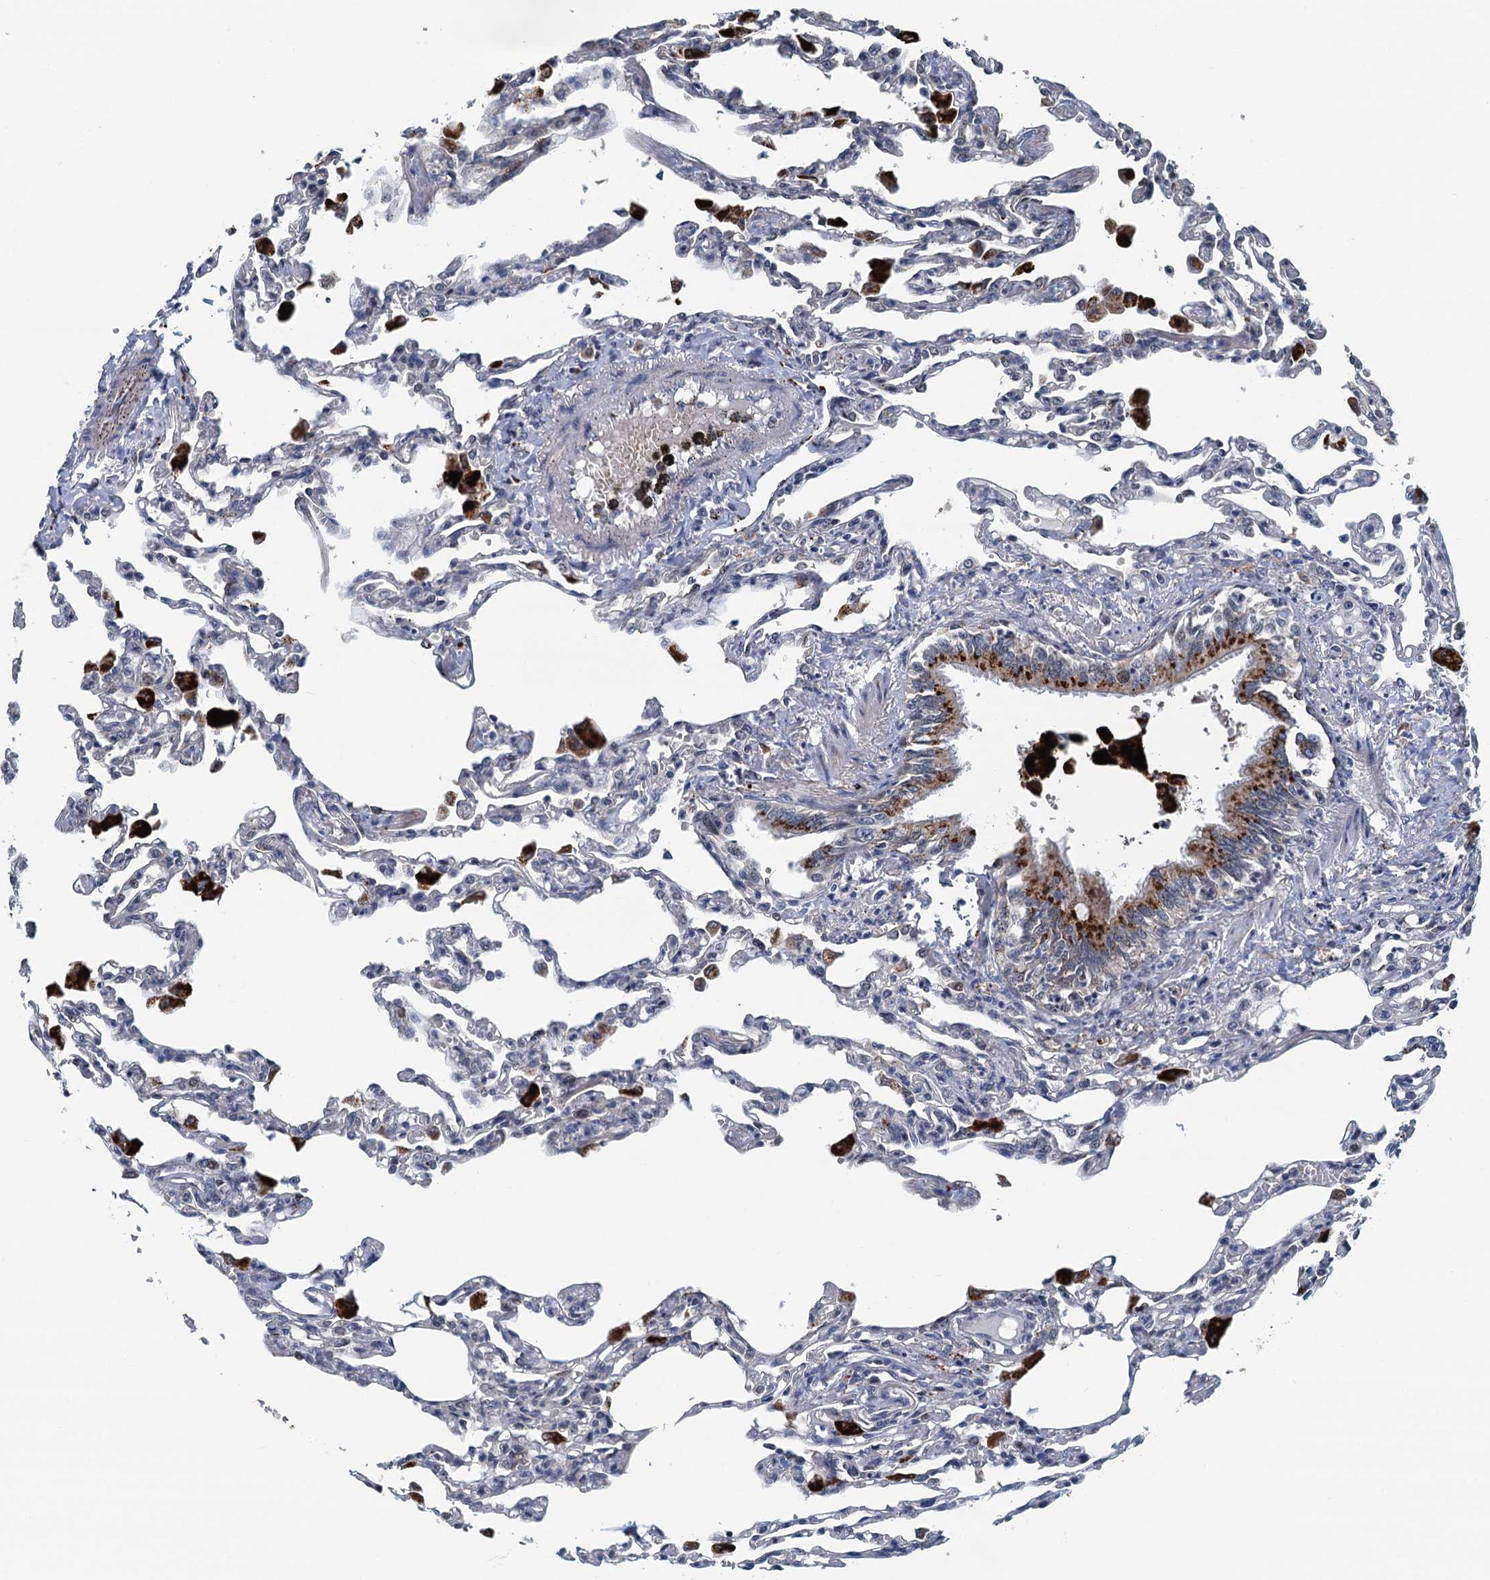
{"staining": {"intensity": "negative", "quantity": "none", "location": "none"}, "tissue": "lung", "cell_type": "Alveolar cells", "image_type": "normal", "snomed": [{"axis": "morphology", "description": "Normal tissue, NOS"}, {"axis": "topography", "description": "Bronchus"}, {"axis": "topography", "description": "Lung"}], "caption": "This is an immunohistochemistry (IHC) micrograph of benign lung. There is no positivity in alveolar cells.", "gene": "AGRN", "patient": {"sex": "female", "age": 49}}